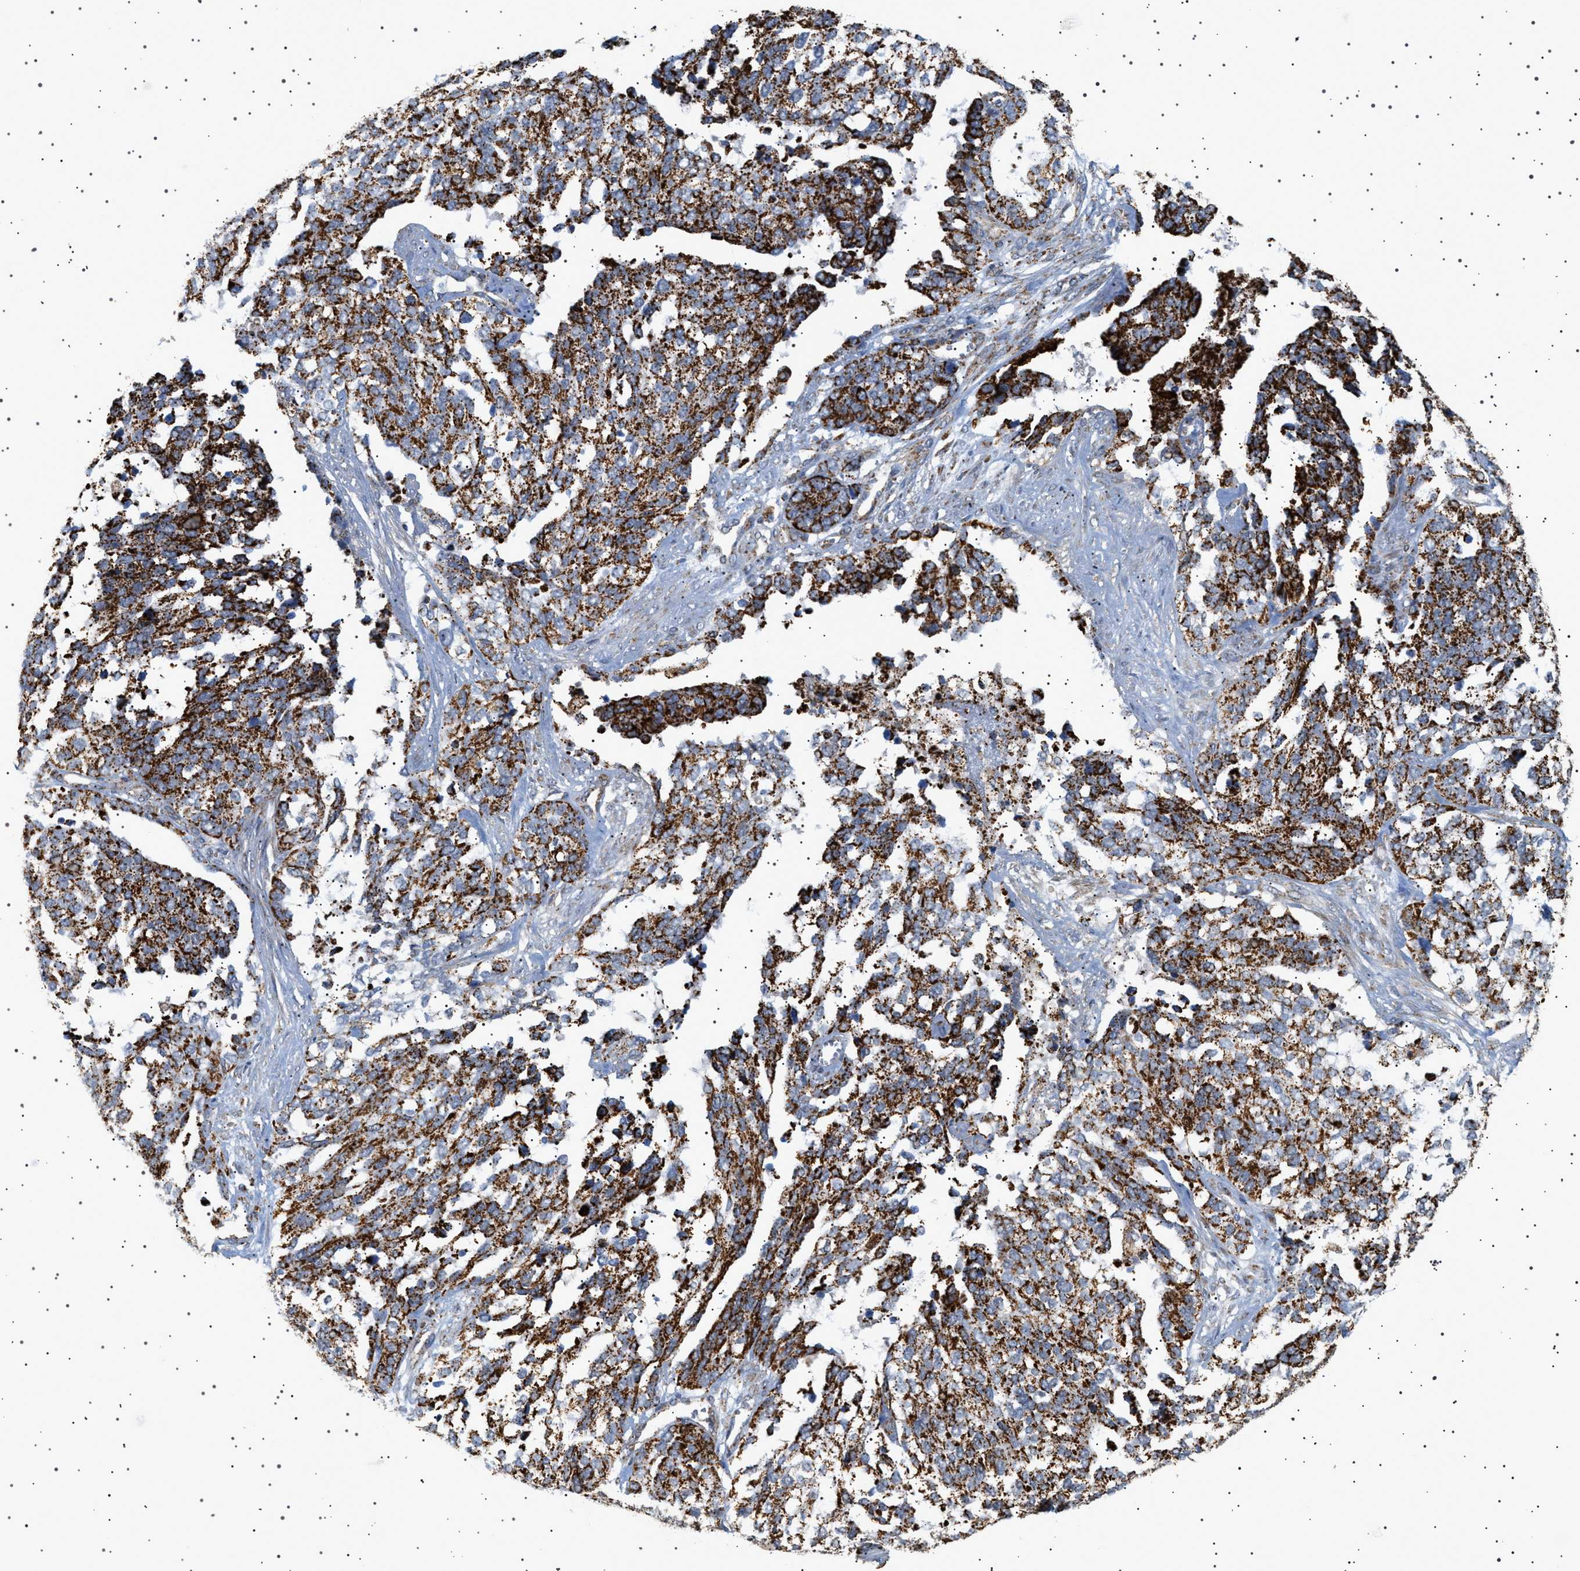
{"staining": {"intensity": "strong", "quantity": ">75%", "location": "cytoplasmic/membranous"}, "tissue": "ovarian cancer", "cell_type": "Tumor cells", "image_type": "cancer", "snomed": [{"axis": "morphology", "description": "Cystadenocarcinoma, serous, NOS"}, {"axis": "topography", "description": "Ovary"}], "caption": "A high amount of strong cytoplasmic/membranous staining is identified in approximately >75% of tumor cells in ovarian cancer tissue. (Brightfield microscopy of DAB IHC at high magnification).", "gene": "UBXN8", "patient": {"sex": "female", "age": 44}}